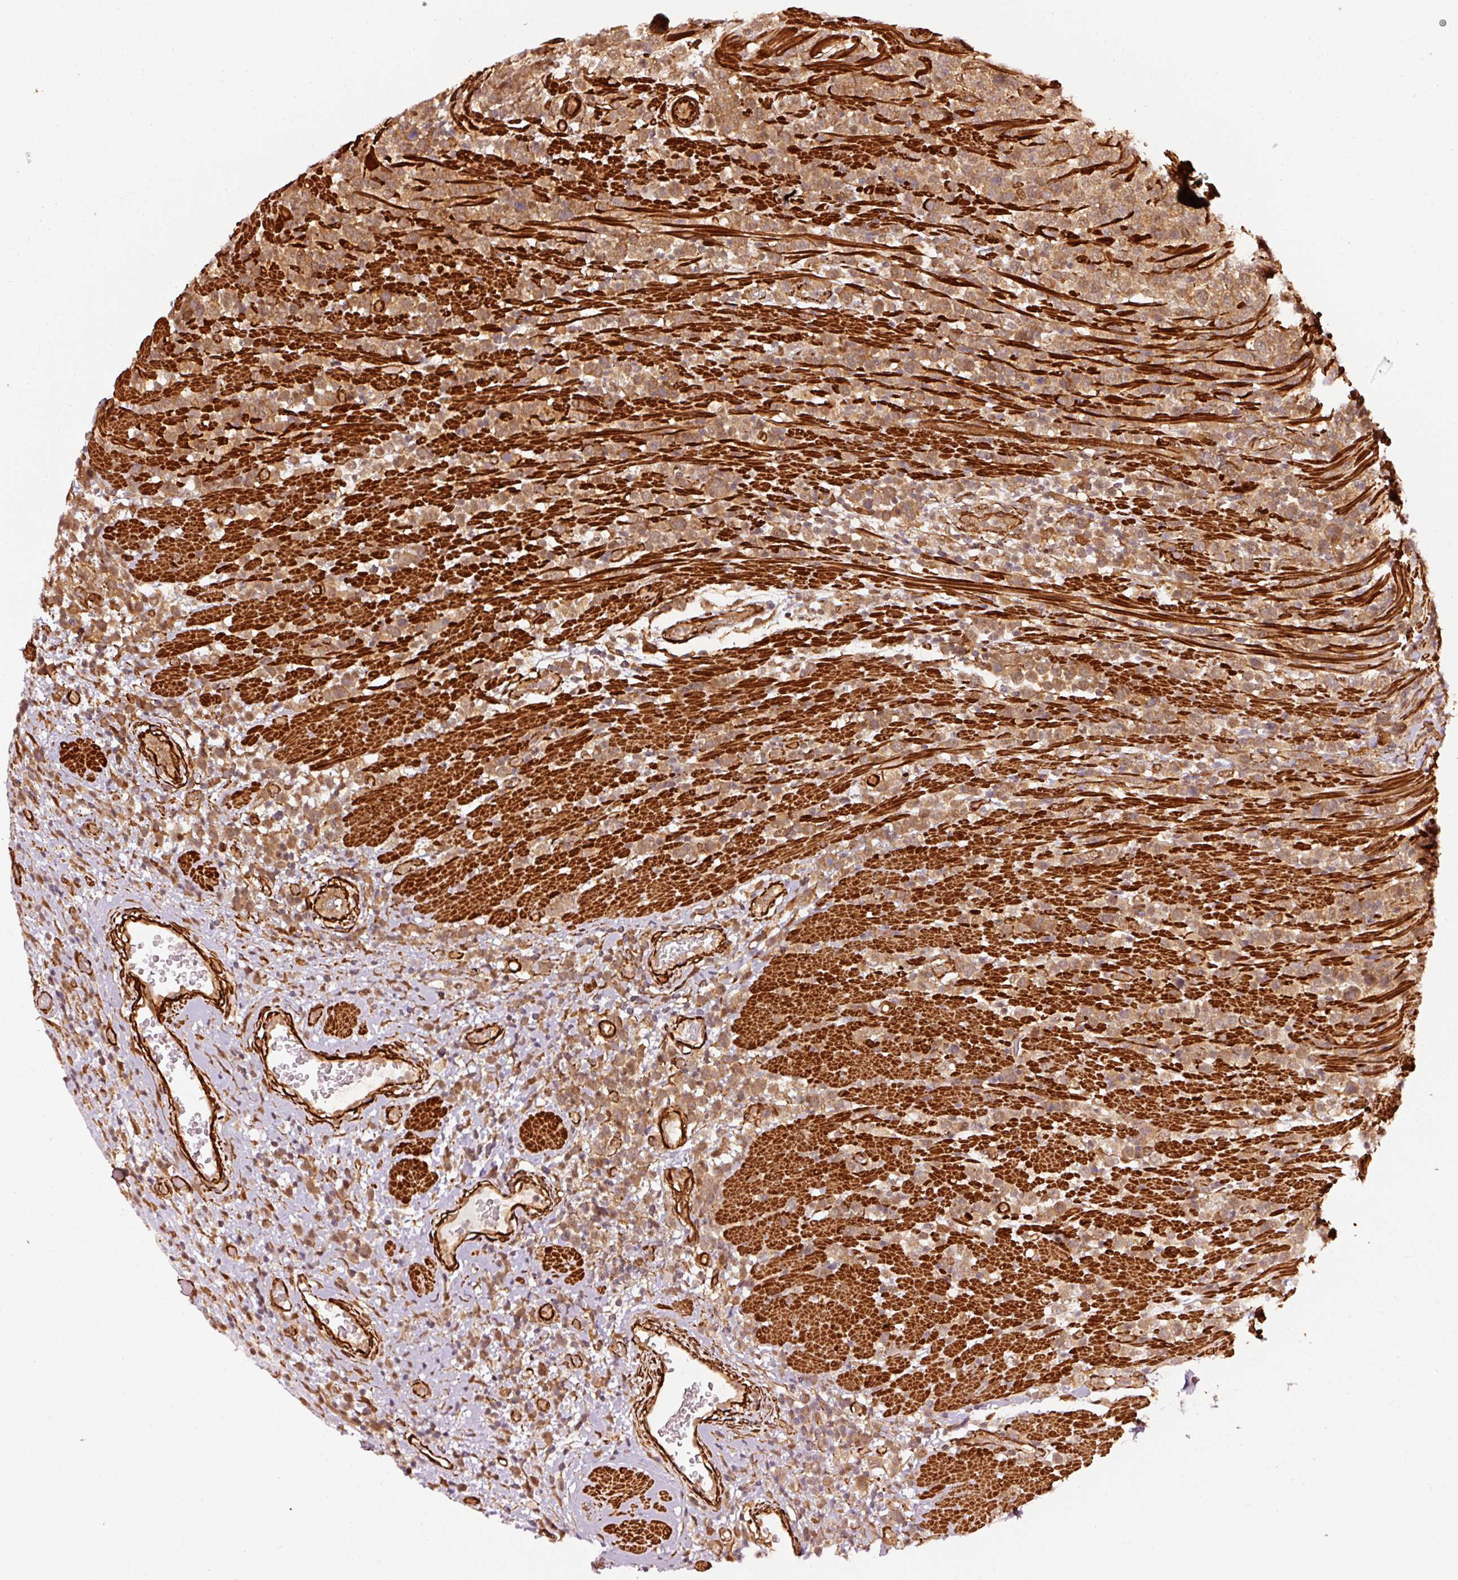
{"staining": {"intensity": "moderate", "quantity": ">75%", "location": "cytoplasmic/membranous,nuclear"}, "tissue": "lymphoma", "cell_type": "Tumor cells", "image_type": "cancer", "snomed": [{"axis": "morphology", "description": "Malignant lymphoma, non-Hodgkin's type, High grade"}, {"axis": "topography", "description": "Soft tissue"}], "caption": "Tumor cells display moderate cytoplasmic/membranous and nuclear staining in approximately >75% of cells in high-grade malignant lymphoma, non-Hodgkin's type.", "gene": "PSMD1", "patient": {"sex": "female", "age": 56}}